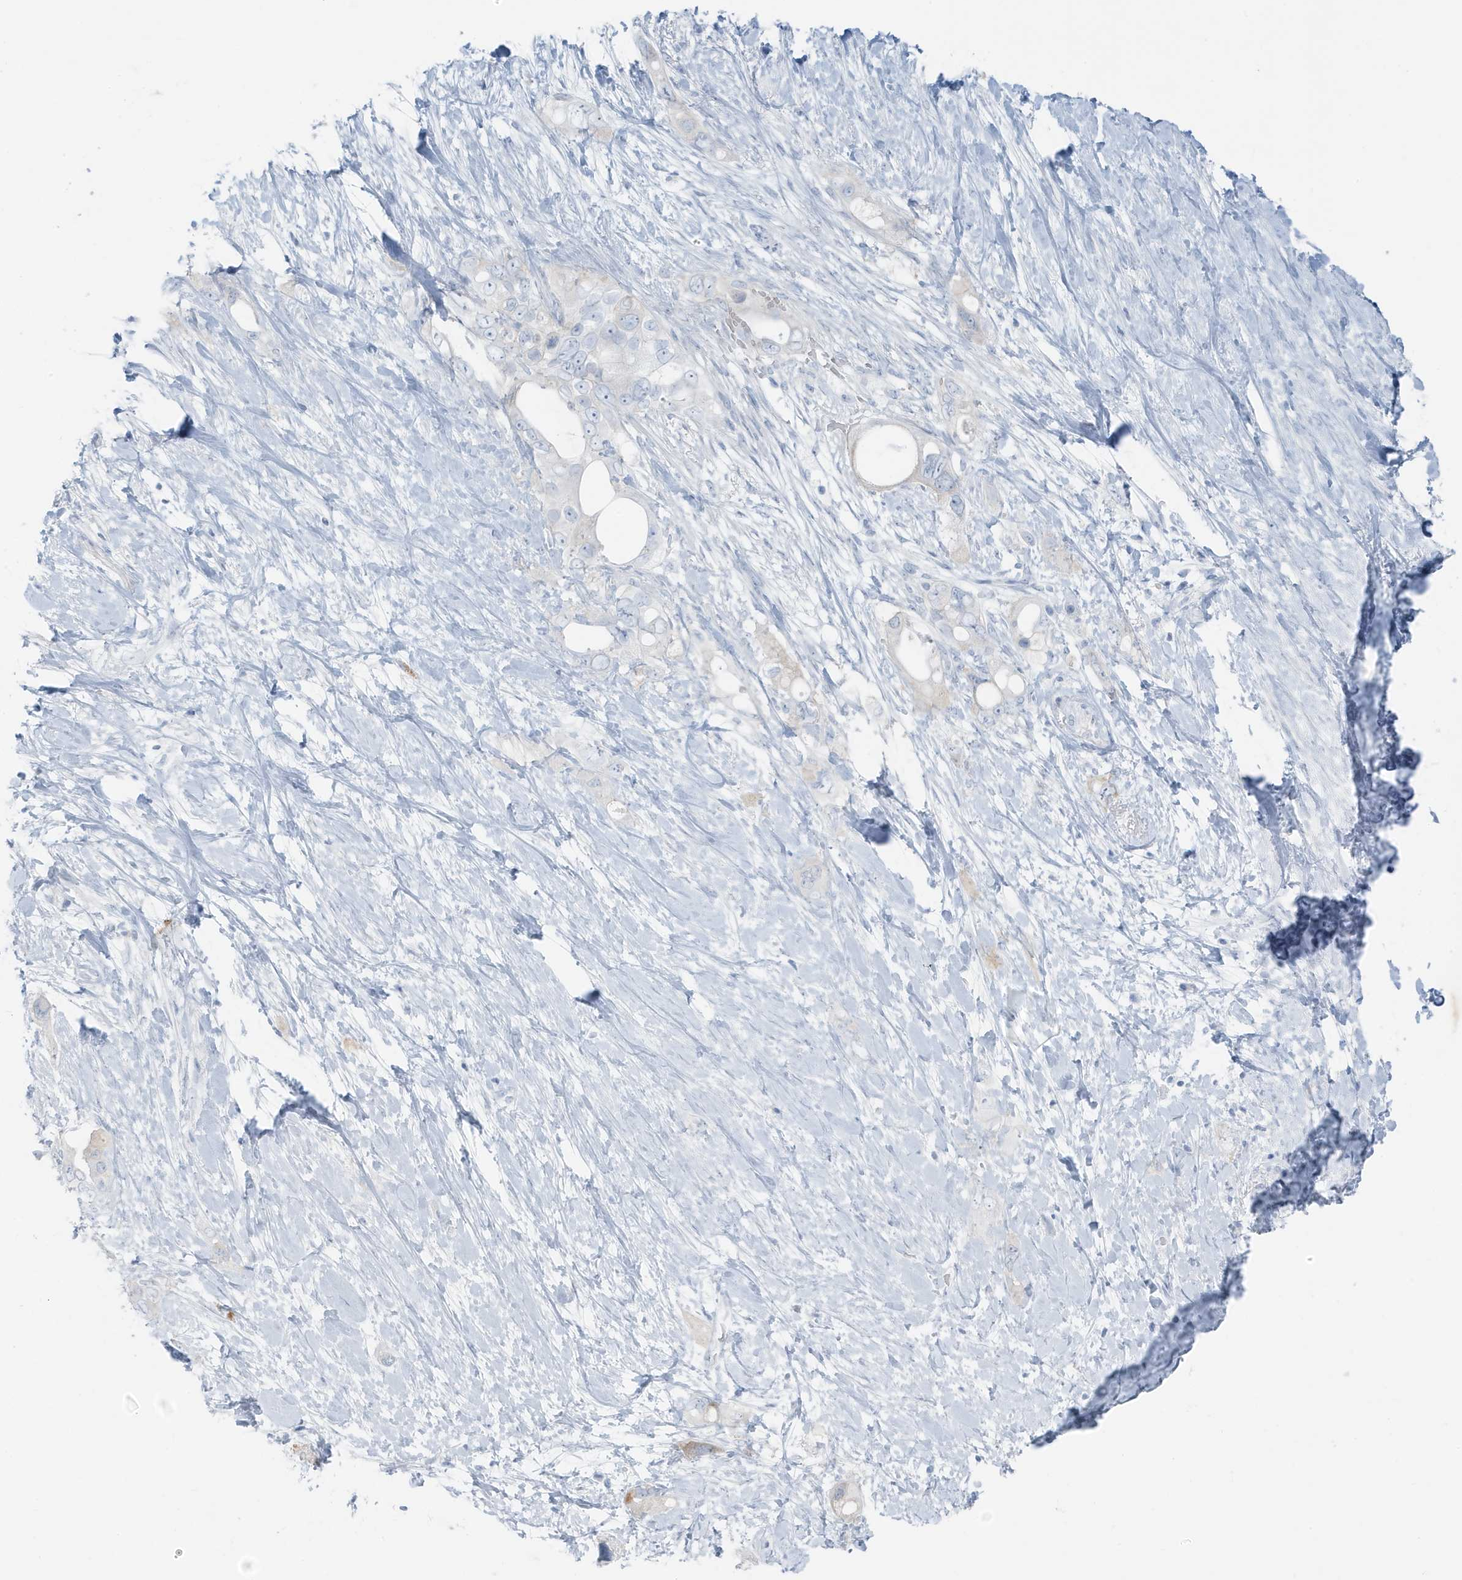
{"staining": {"intensity": "negative", "quantity": "none", "location": "none"}, "tissue": "pancreatic cancer", "cell_type": "Tumor cells", "image_type": "cancer", "snomed": [{"axis": "morphology", "description": "Adenocarcinoma, NOS"}, {"axis": "topography", "description": "Pancreas"}], "caption": "Immunohistochemistry (IHC) of adenocarcinoma (pancreatic) displays no staining in tumor cells.", "gene": "ZFP64", "patient": {"sex": "female", "age": 56}}